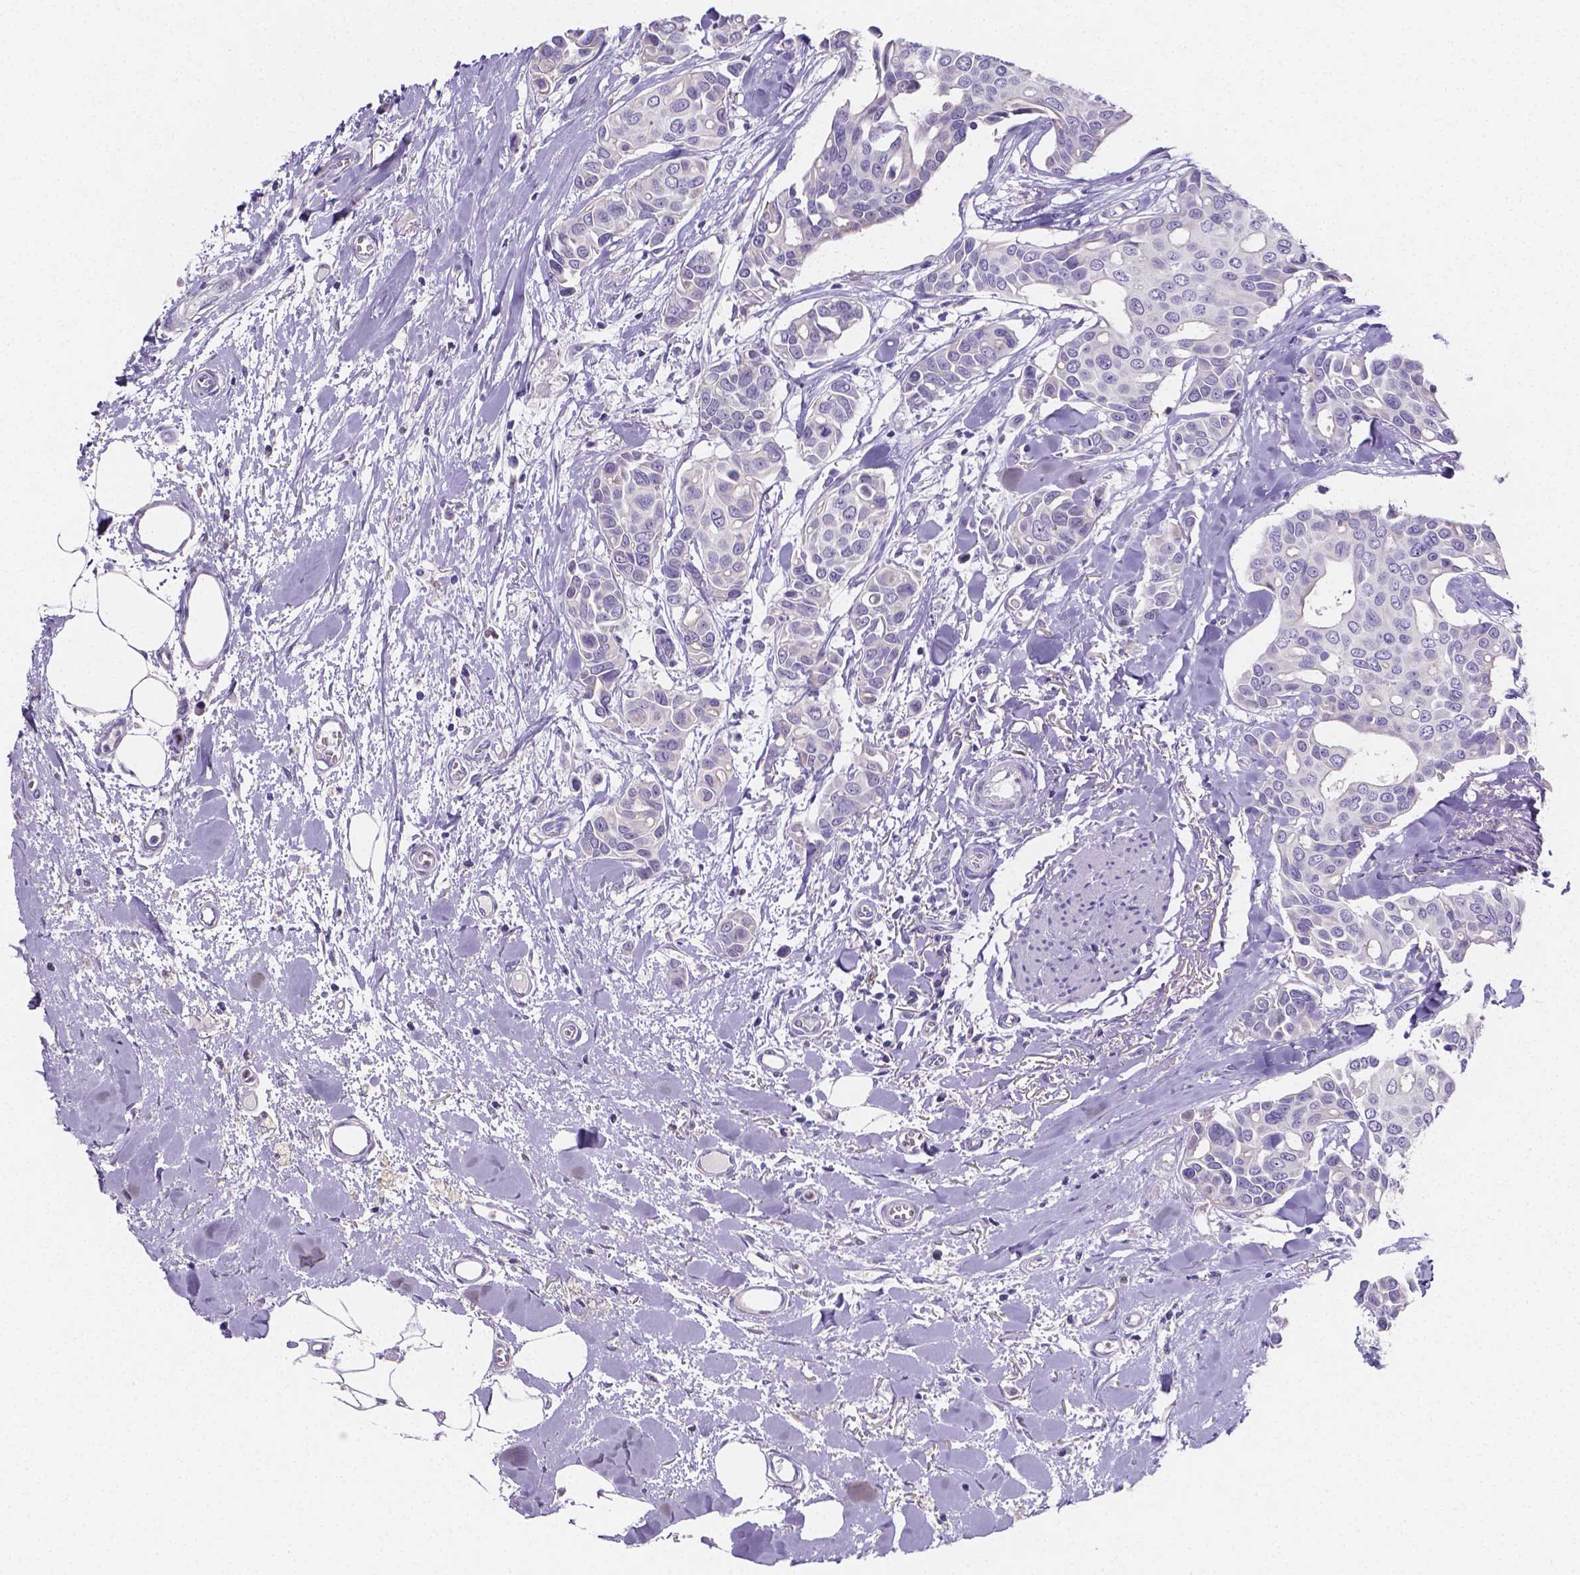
{"staining": {"intensity": "negative", "quantity": "none", "location": "none"}, "tissue": "breast cancer", "cell_type": "Tumor cells", "image_type": "cancer", "snomed": [{"axis": "morphology", "description": "Duct carcinoma"}, {"axis": "topography", "description": "Breast"}], "caption": "Breast invasive ductal carcinoma was stained to show a protein in brown. There is no significant staining in tumor cells.", "gene": "PLXNA4", "patient": {"sex": "female", "age": 54}}